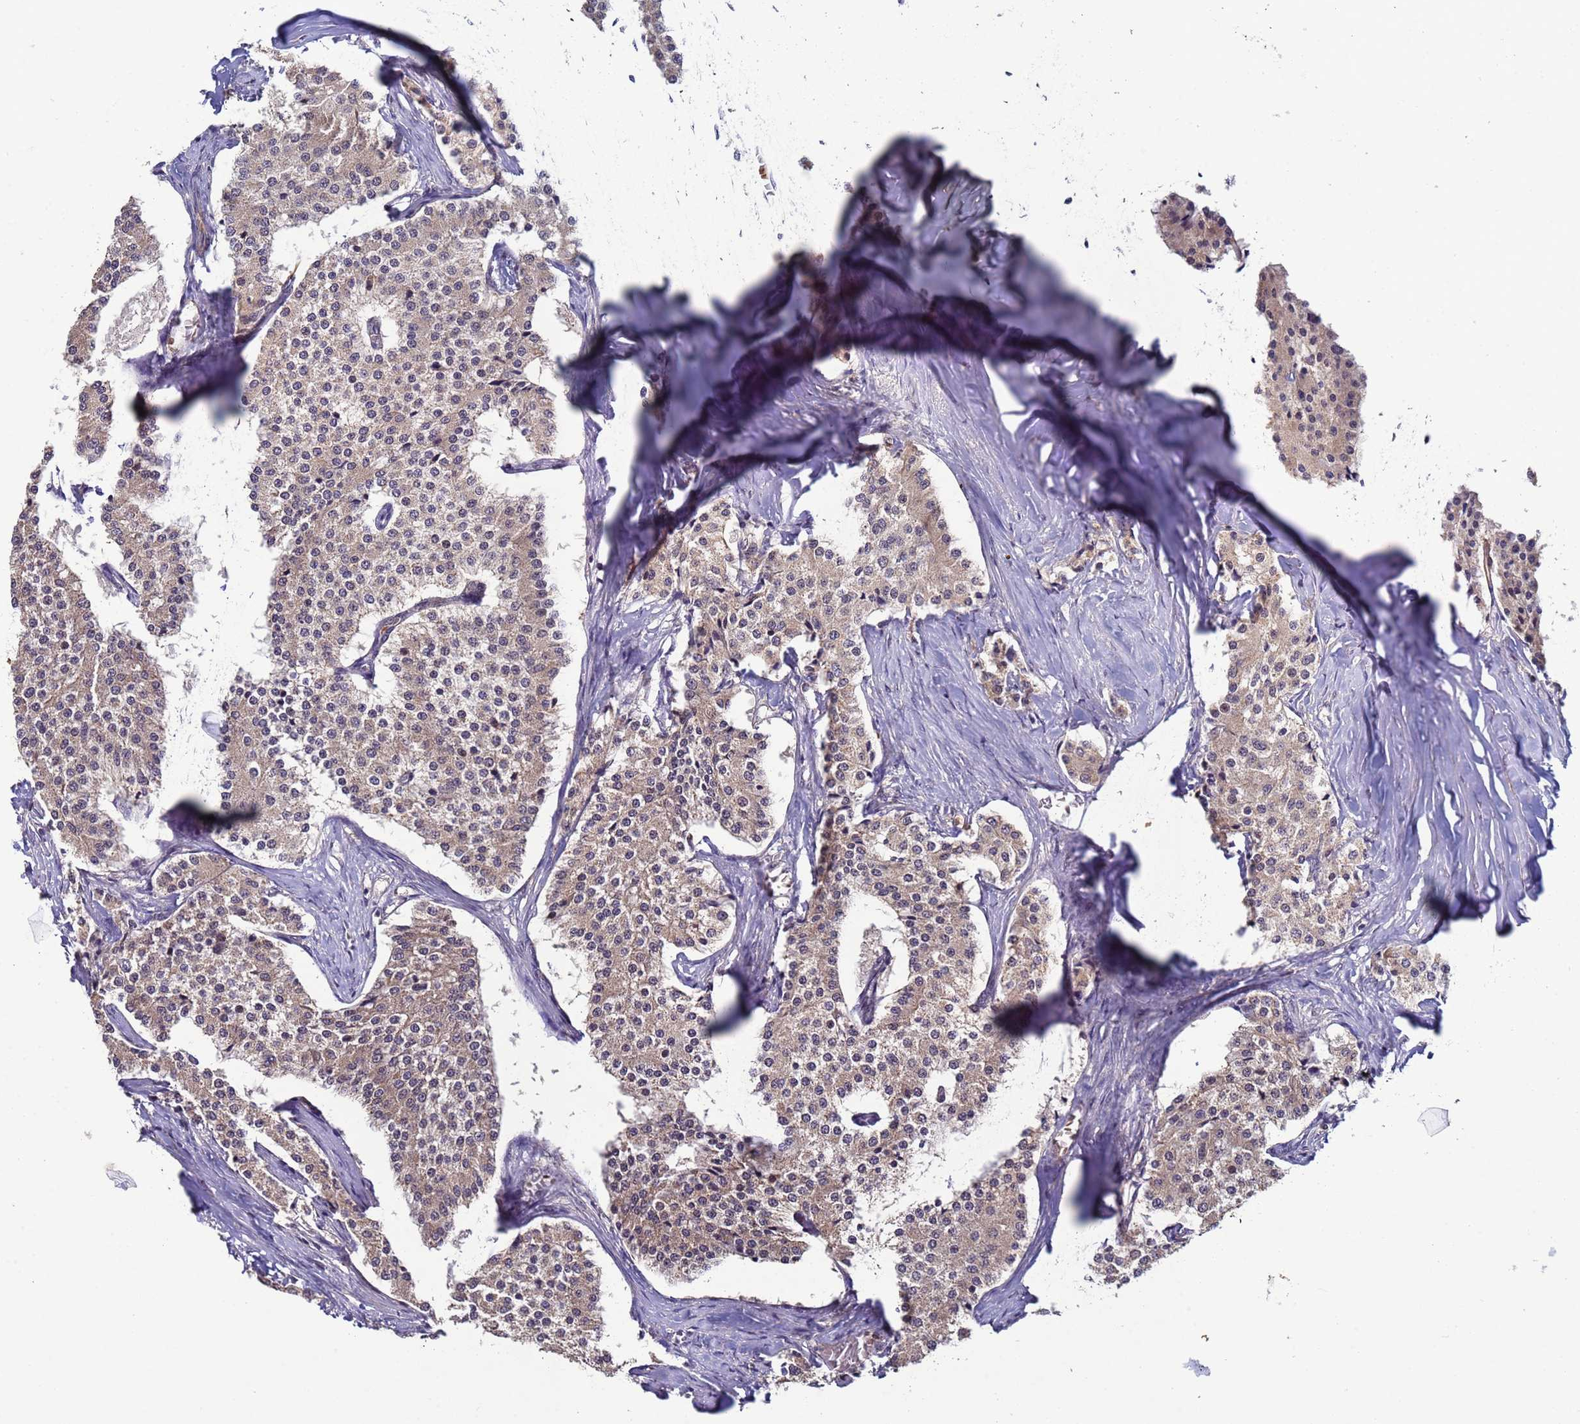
{"staining": {"intensity": "weak", "quantity": "25%-75%", "location": "cytoplasmic/membranous"}, "tissue": "carcinoid", "cell_type": "Tumor cells", "image_type": "cancer", "snomed": [{"axis": "morphology", "description": "Carcinoid, malignant, NOS"}, {"axis": "topography", "description": "Colon"}], "caption": "Brown immunohistochemical staining in carcinoid (malignant) demonstrates weak cytoplasmic/membranous staining in approximately 25%-75% of tumor cells.", "gene": "CLHC1", "patient": {"sex": "female", "age": 52}}